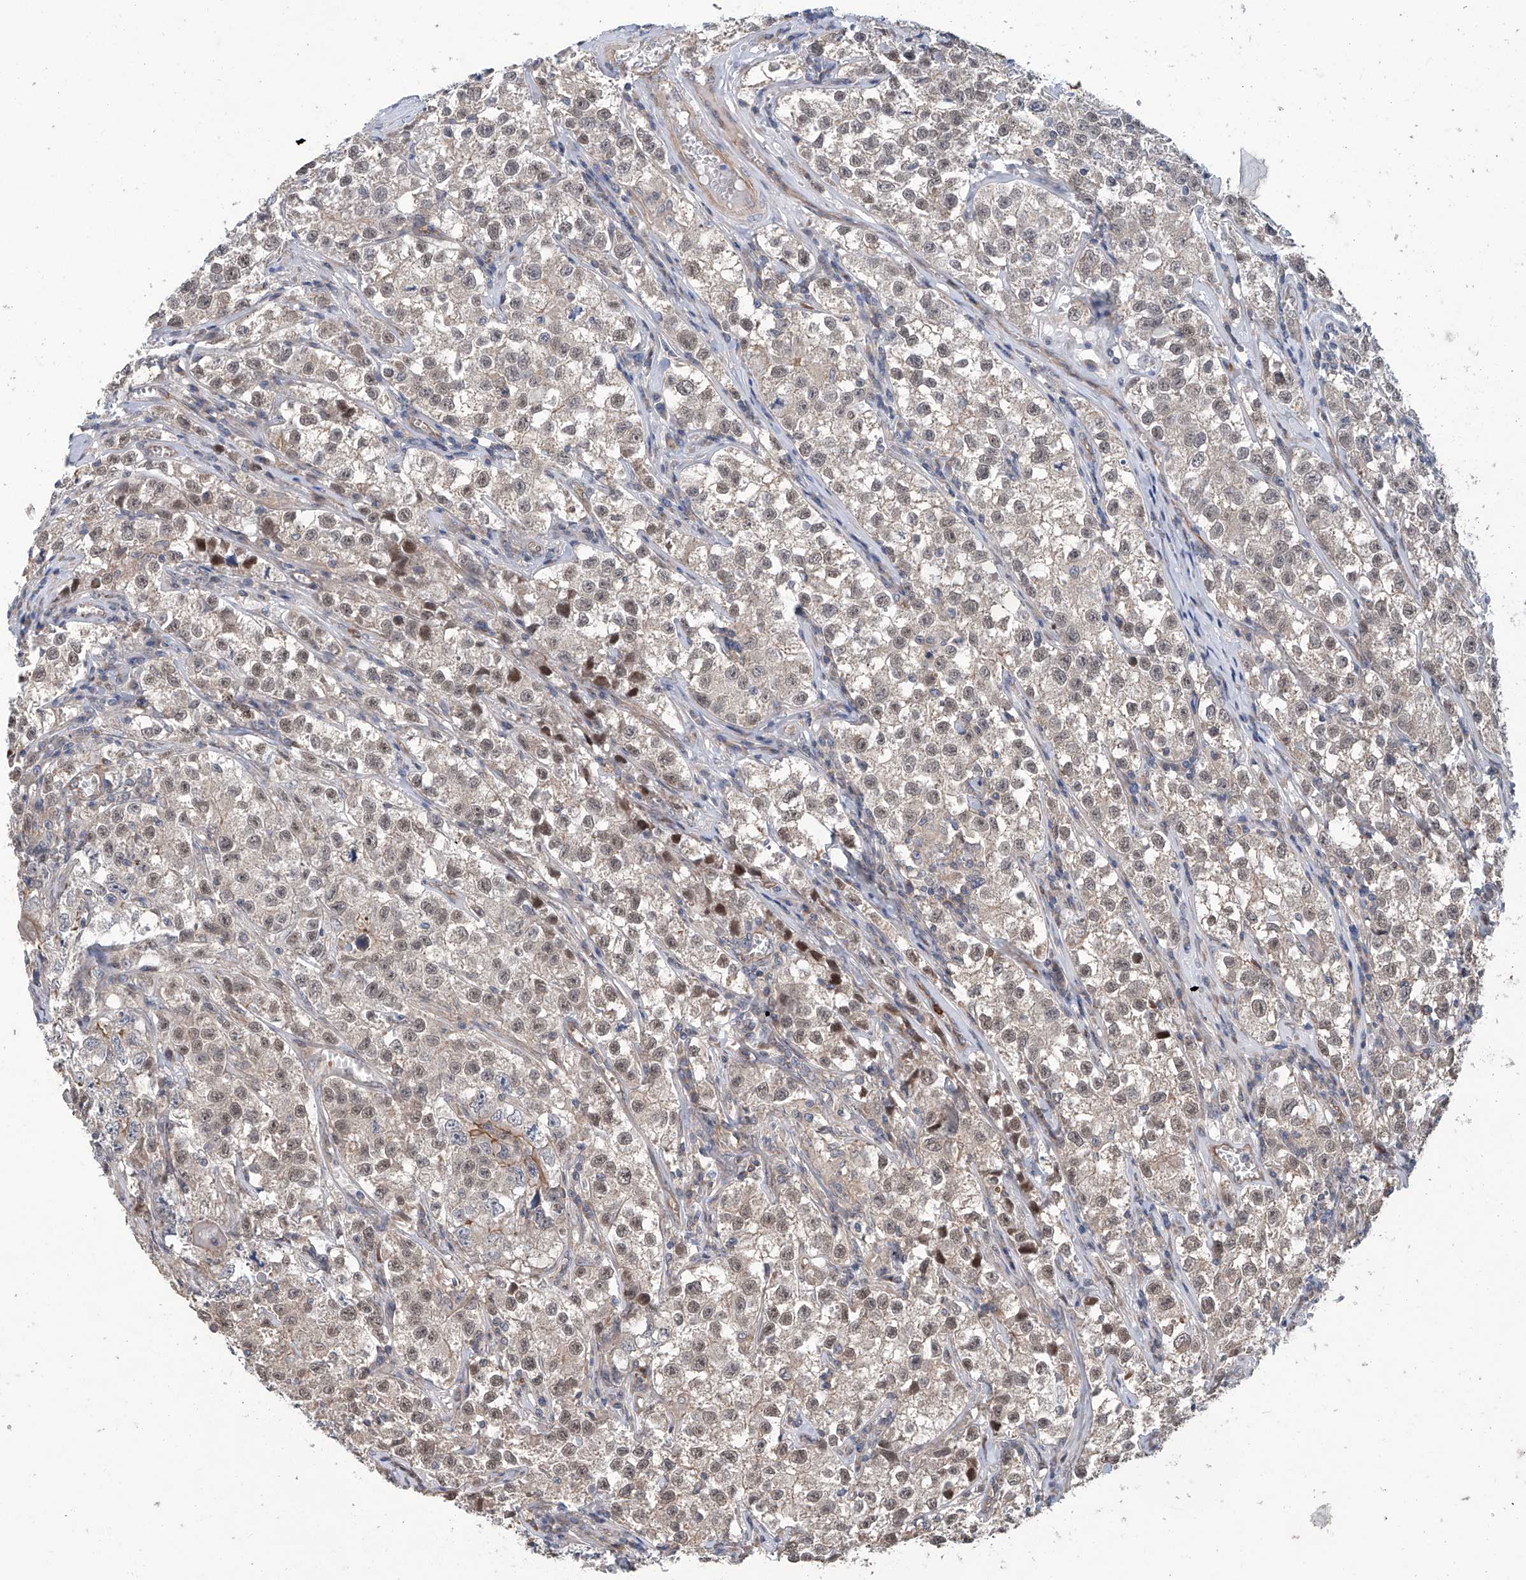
{"staining": {"intensity": "weak", "quantity": "25%-75%", "location": "cytoplasmic/membranous,nuclear"}, "tissue": "testis cancer", "cell_type": "Tumor cells", "image_type": "cancer", "snomed": [{"axis": "morphology", "description": "Seminoma, NOS"}, {"axis": "morphology", "description": "Carcinoma, Embryonal, NOS"}, {"axis": "topography", "description": "Testis"}], "caption": "Testis cancer (embryonal carcinoma) stained with DAB (3,3'-diaminobenzidine) immunohistochemistry shows low levels of weak cytoplasmic/membranous and nuclear positivity in about 25%-75% of tumor cells.", "gene": "EIF2D", "patient": {"sex": "male", "age": 43}}